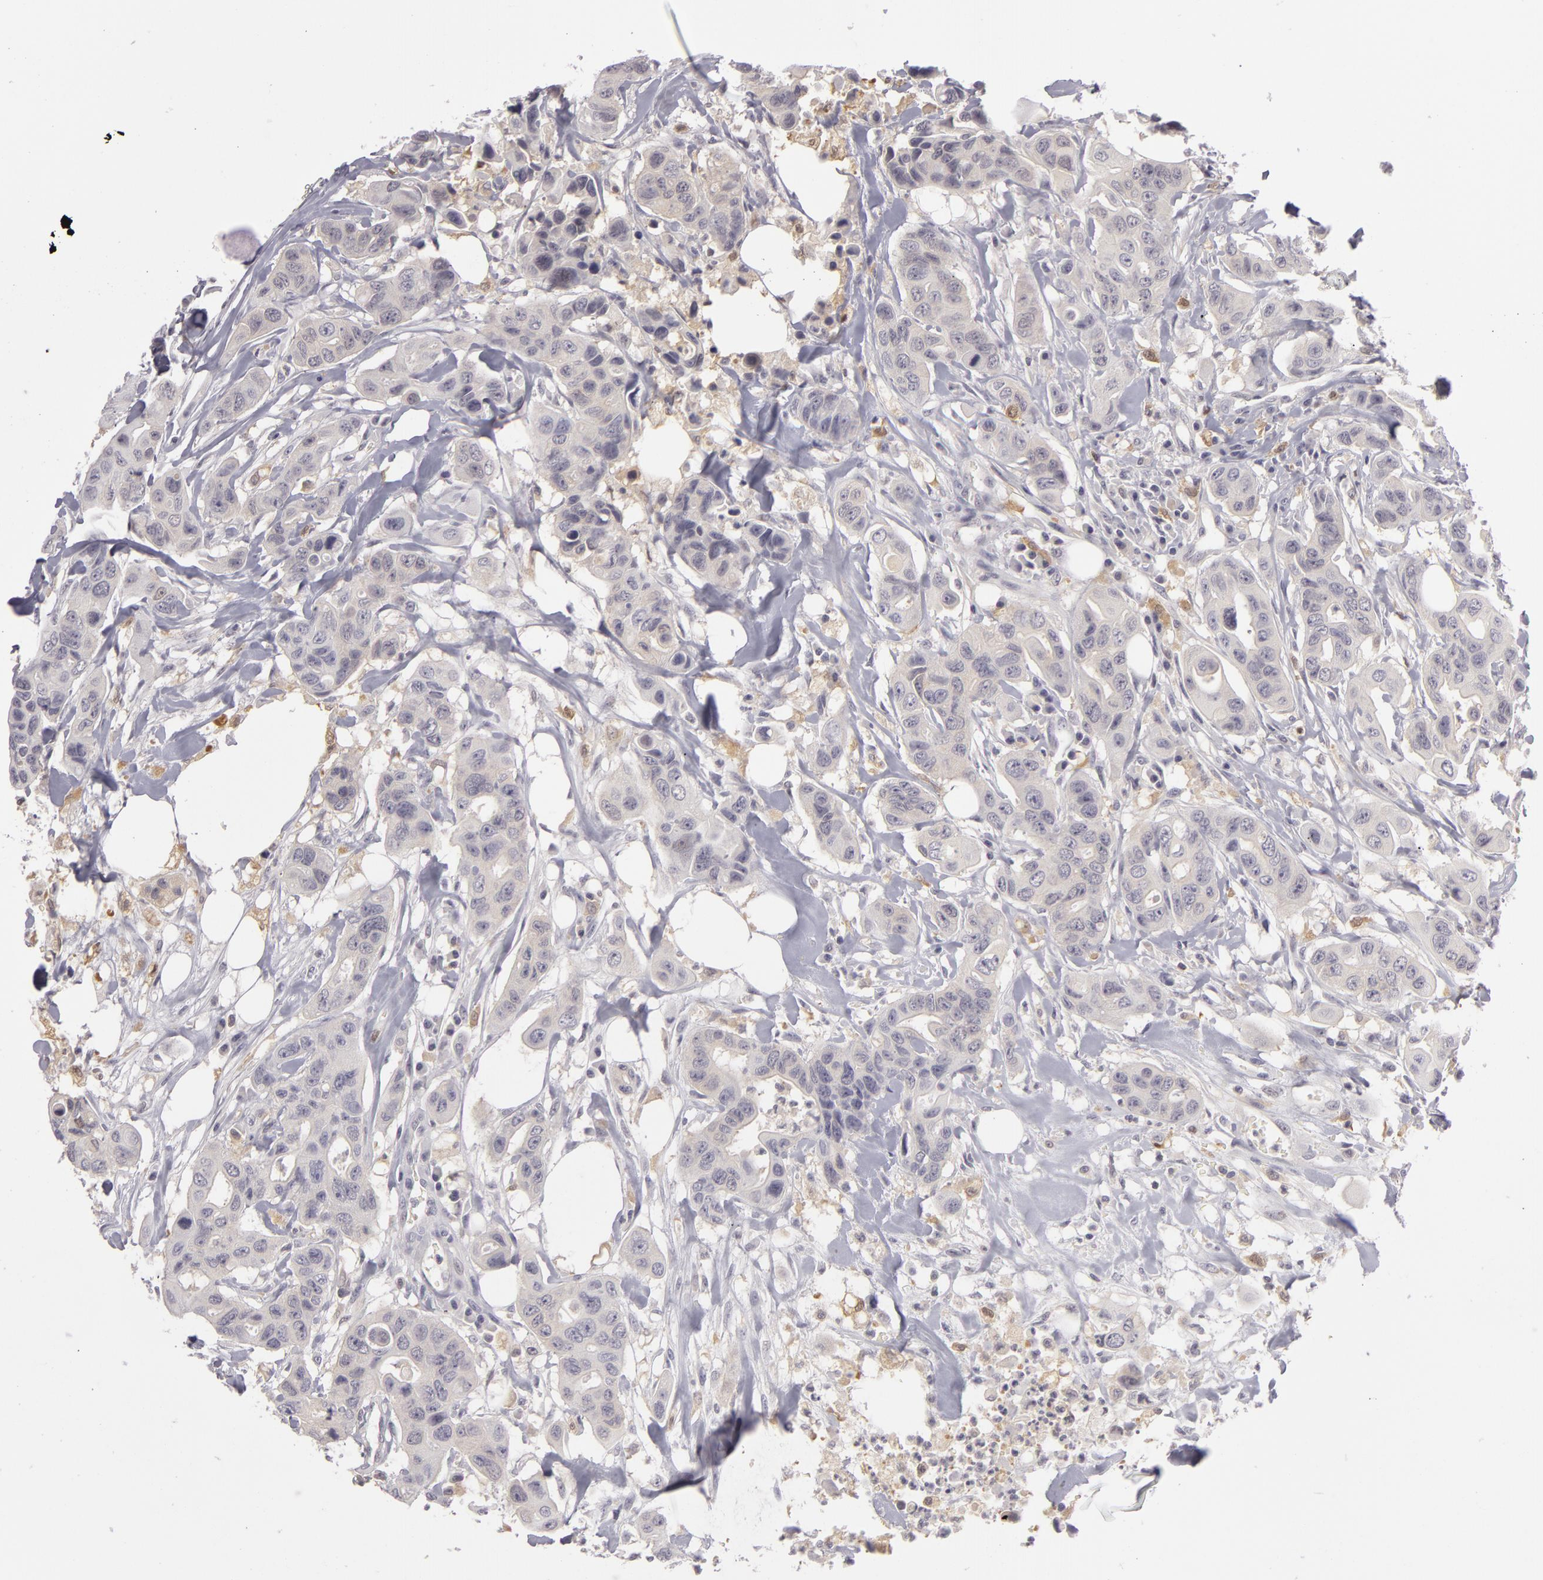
{"staining": {"intensity": "negative", "quantity": "none", "location": "none"}, "tissue": "colorectal cancer", "cell_type": "Tumor cells", "image_type": "cancer", "snomed": [{"axis": "morphology", "description": "Adenocarcinoma, NOS"}, {"axis": "topography", "description": "Colon"}], "caption": "There is no significant expression in tumor cells of colorectal cancer (adenocarcinoma).", "gene": "GNPDA1", "patient": {"sex": "female", "age": 70}}